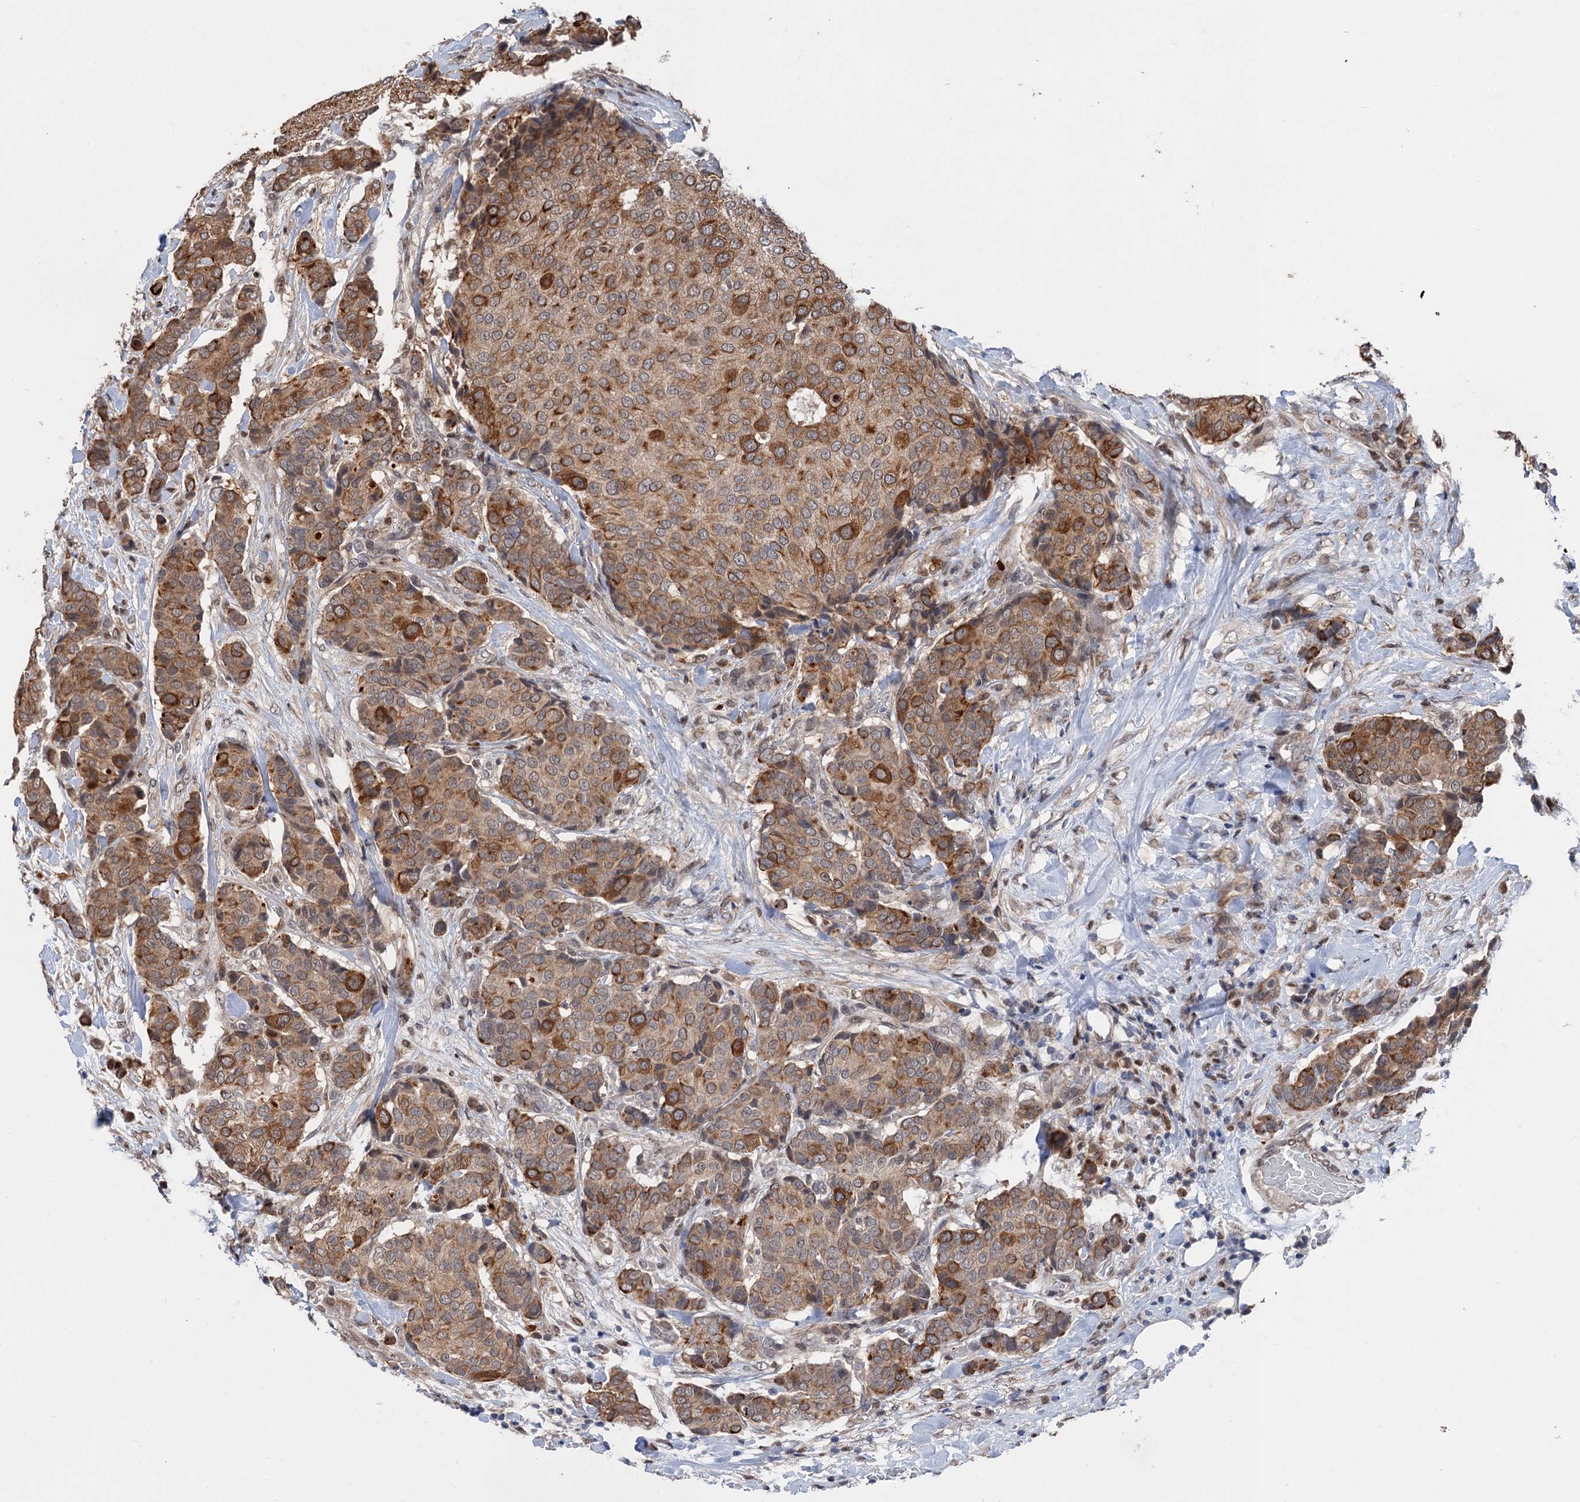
{"staining": {"intensity": "moderate", "quantity": ">75%", "location": "cytoplasmic/membranous"}, "tissue": "breast cancer", "cell_type": "Tumor cells", "image_type": "cancer", "snomed": [{"axis": "morphology", "description": "Duct carcinoma"}, {"axis": "topography", "description": "Breast"}], "caption": "A micrograph of human breast intraductal carcinoma stained for a protein reveals moderate cytoplasmic/membranous brown staining in tumor cells.", "gene": "TTC31", "patient": {"sex": "female", "age": 75}}